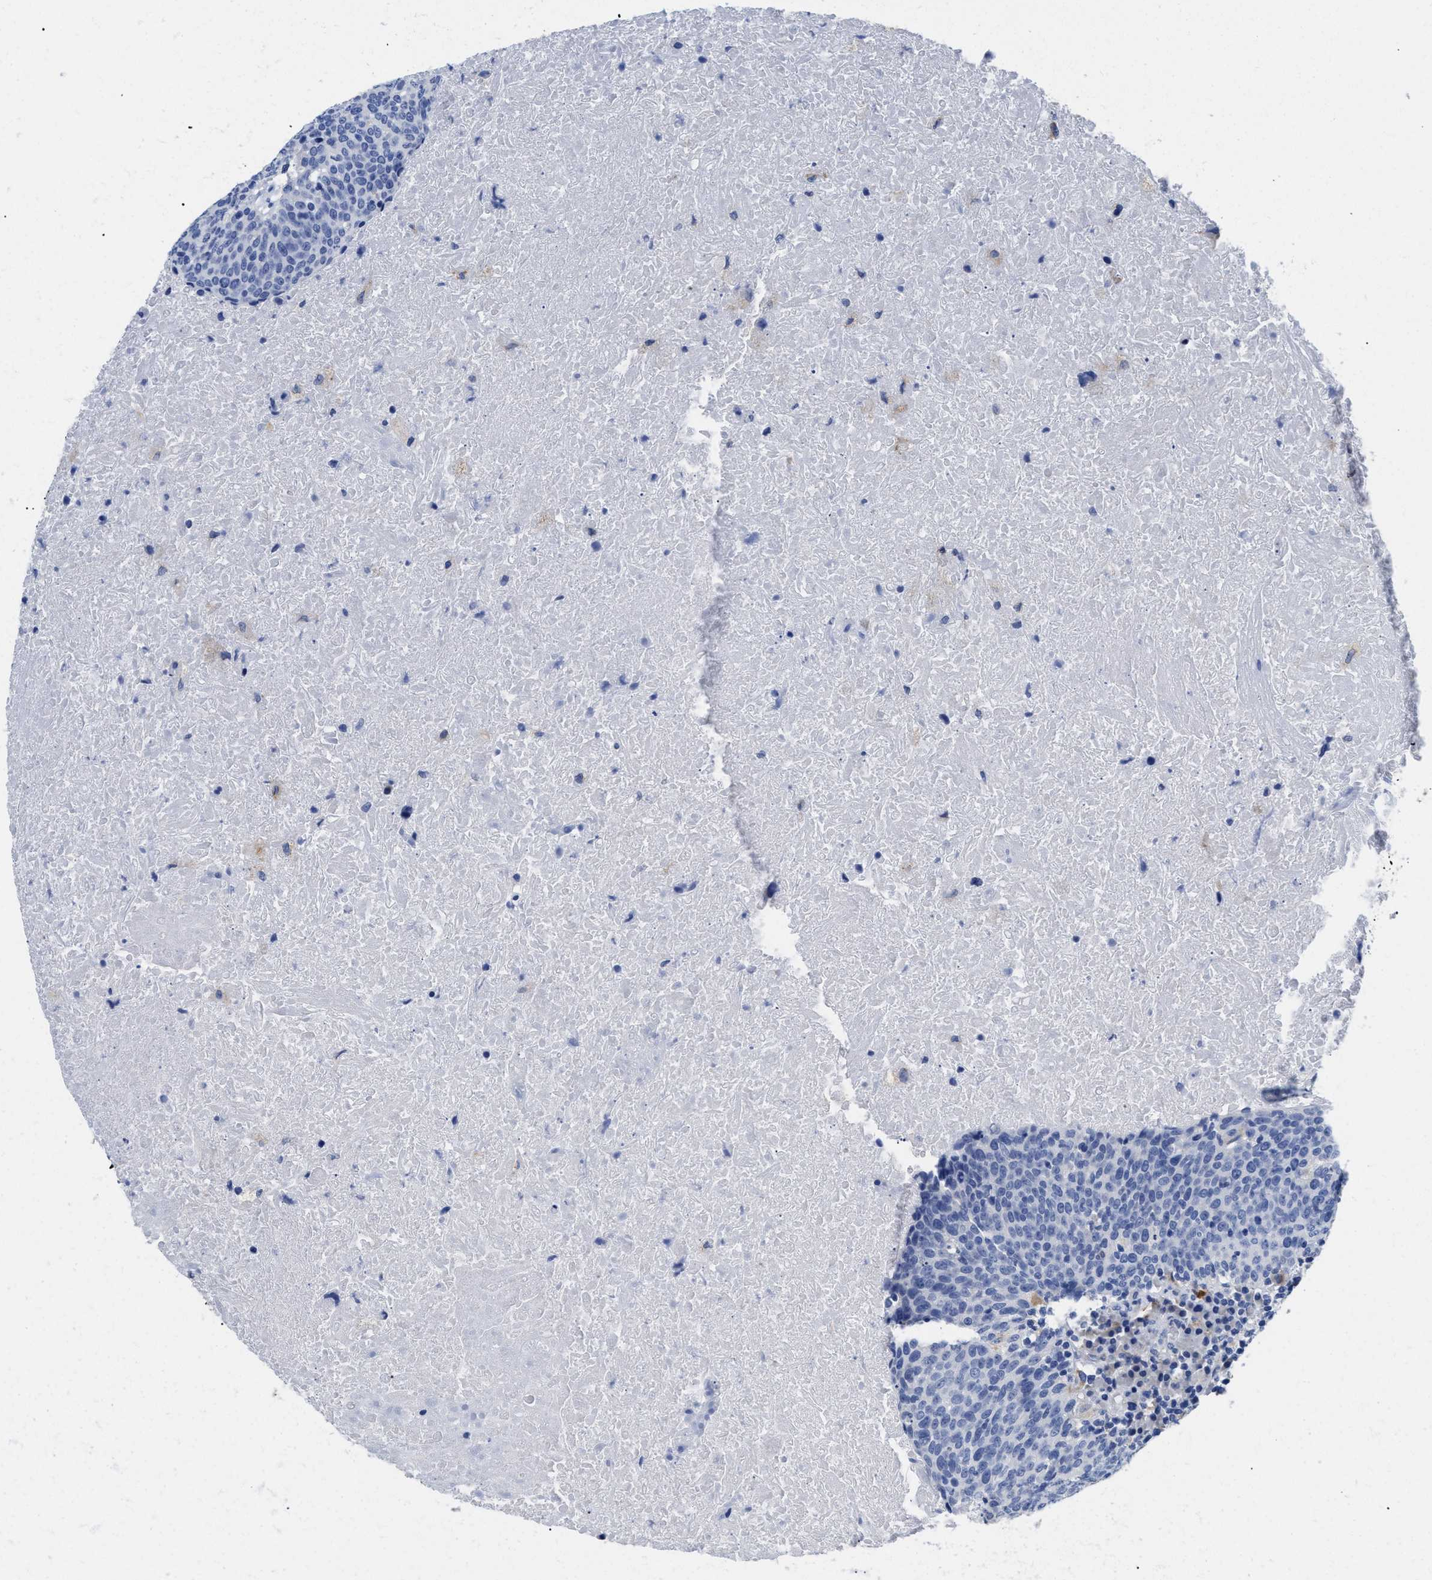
{"staining": {"intensity": "negative", "quantity": "none", "location": "none"}, "tissue": "head and neck cancer", "cell_type": "Tumor cells", "image_type": "cancer", "snomed": [{"axis": "morphology", "description": "Squamous cell carcinoma, NOS"}, {"axis": "morphology", "description": "Squamous cell carcinoma, metastatic, NOS"}, {"axis": "topography", "description": "Lymph node"}, {"axis": "topography", "description": "Head-Neck"}], "caption": "High magnification brightfield microscopy of head and neck cancer stained with DAB (3,3'-diaminobenzidine) (brown) and counterstained with hematoxylin (blue): tumor cells show no significant positivity.", "gene": "APOBEC2", "patient": {"sex": "male", "age": 62}}